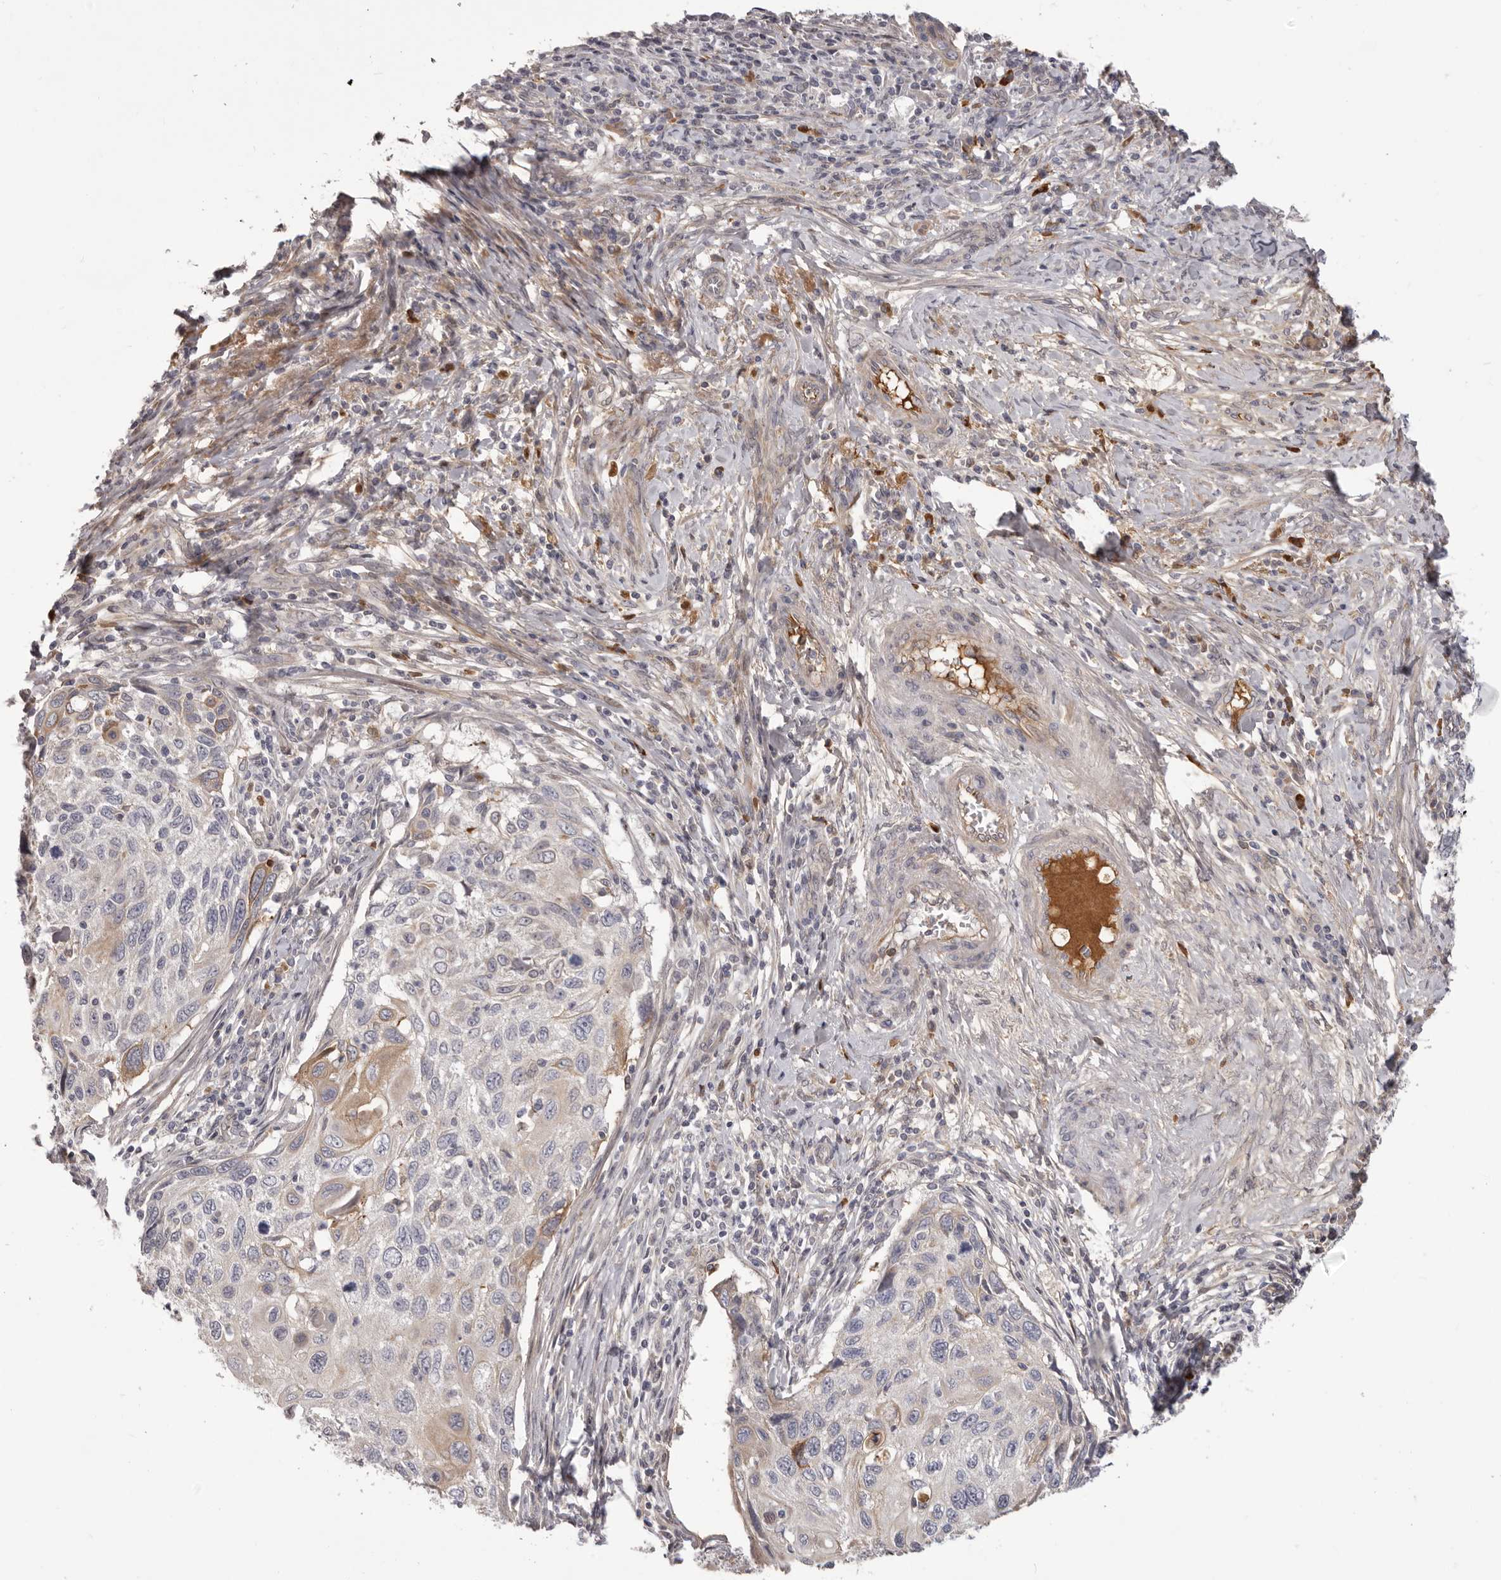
{"staining": {"intensity": "weak", "quantity": "<25%", "location": "cytoplasmic/membranous"}, "tissue": "cervical cancer", "cell_type": "Tumor cells", "image_type": "cancer", "snomed": [{"axis": "morphology", "description": "Squamous cell carcinoma, NOS"}, {"axis": "topography", "description": "Cervix"}], "caption": "This is a image of immunohistochemistry staining of squamous cell carcinoma (cervical), which shows no expression in tumor cells.", "gene": "OTUD3", "patient": {"sex": "female", "age": 70}}